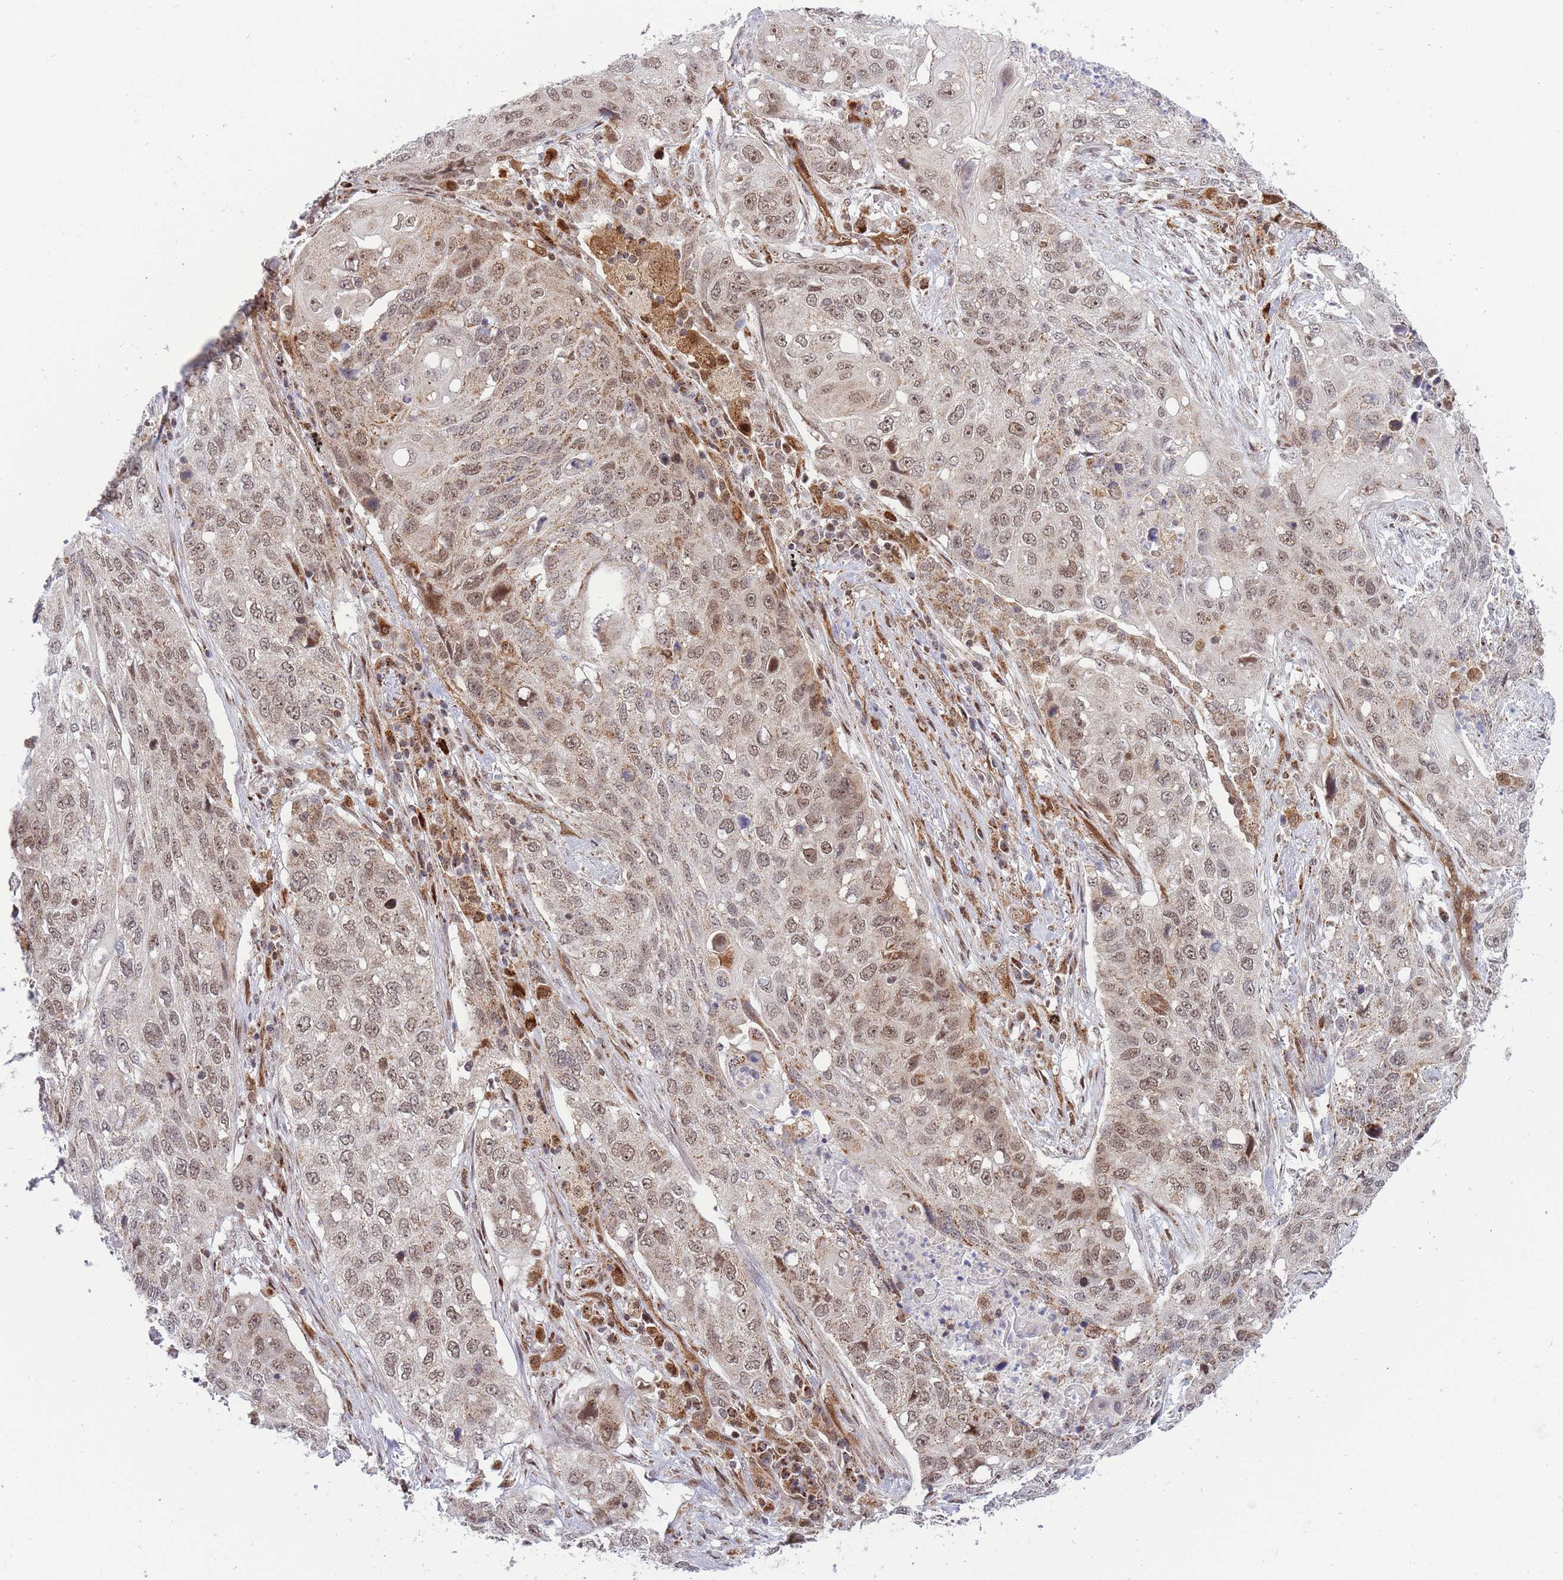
{"staining": {"intensity": "moderate", "quantity": ">75%", "location": "nuclear"}, "tissue": "lung cancer", "cell_type": "Tumor cells", "image_type": "cancer", "snomed": [{"axis": "morphology", "description": "Squamous cell carcinoma, NOS"}, {"axis": "topography", "description": "Lung"}], "caption": "Immunohistochemical staining of human lung cancer reveals medium levels of moderate nuclear protein positivity in about >75% of tumor cells.", "gene": "BOD1L1", "patient": {"sex": "female", "age": 63}}